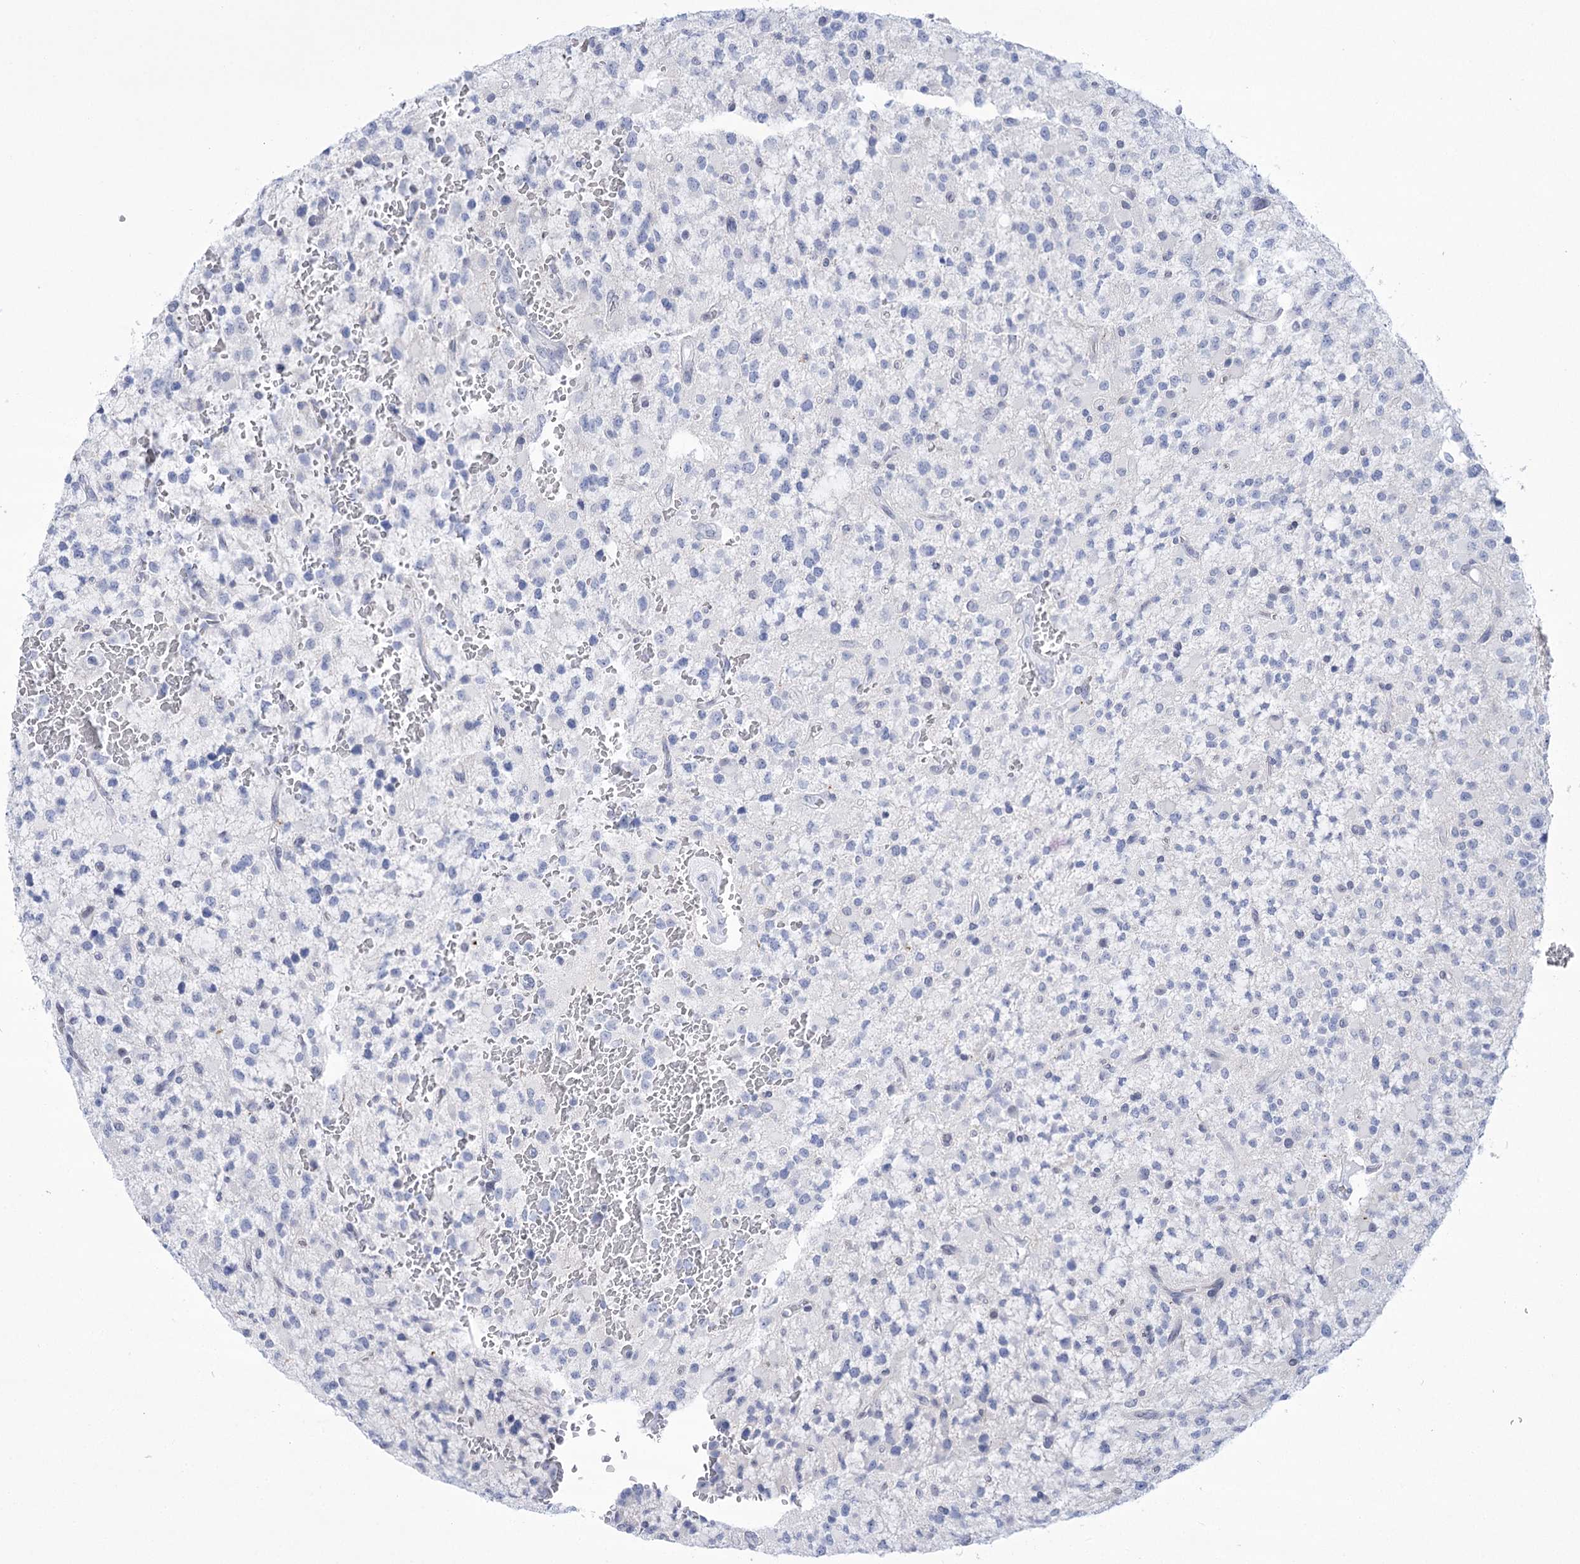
{"staining": {"intensity": "negative", "quantity": "none", "location": "none"}, "tissue": "glioma", "cell_type": "Tumor cells", "image_type": "cancer", "snomed": [{"axis": "morphology", "description": "Glioma, malignant, High grade"}, {"axis": "topography", "description": "Brain"}], "caption": "Tumor cells are negative for brown protein staining in high-grade glioma (malignant). (Brightfield microscopy of DAB immunohistochemistry (IHC) at high magnification).", "gene": "HORMAD1", "patient": {"sex": "male", "age": 34}}